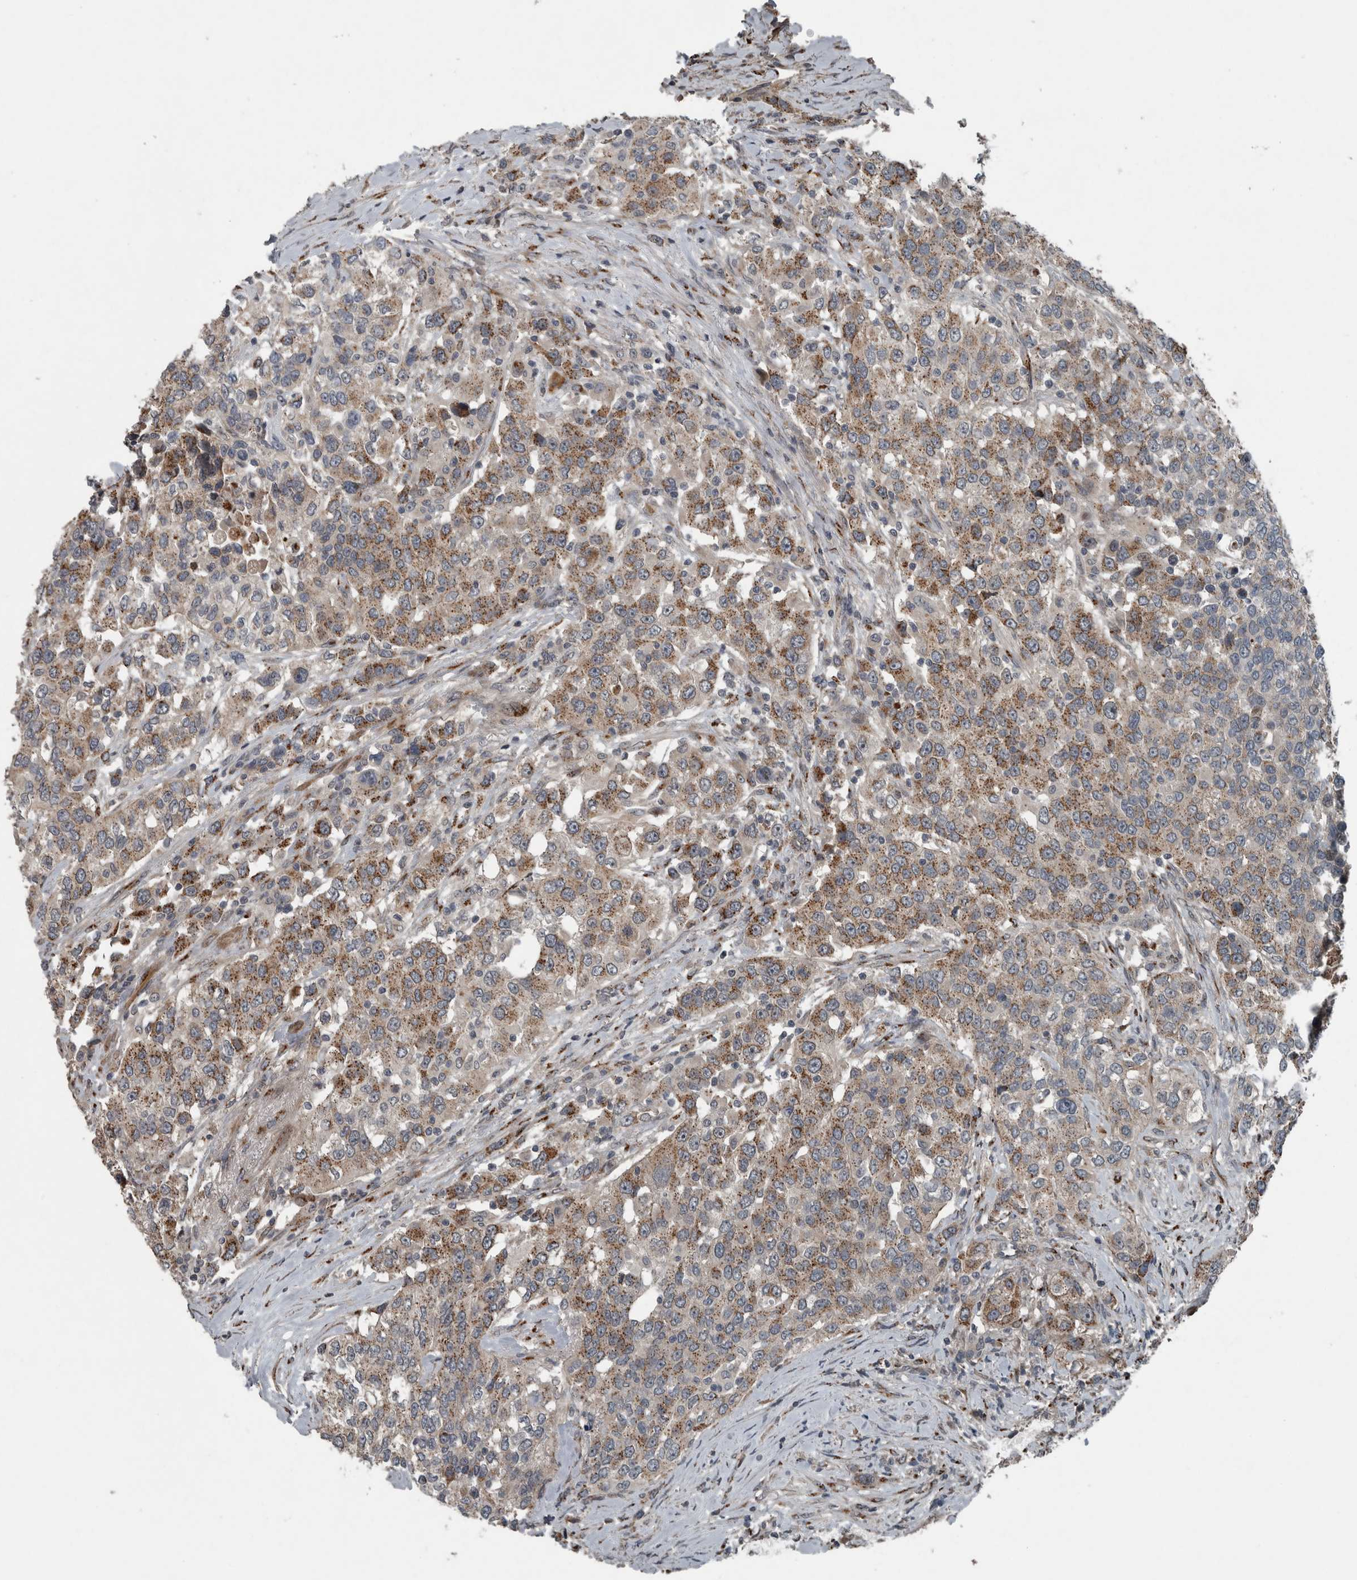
{"staining": {"intensity": "moderate", "quantity": ">75%", "location": "cytoplasmic/membranous"}, "tissue": "urothelial cancer", "cell_type": "Tumor cells", "image_type": "cancer", "snomed": [{"axis": "morphology", "description": "Urothelial carcinoma, High grade"}, {"axis": "topography", "description": "Urinary bladder"}], "caption": "Brown immunohistochemical staining in human urothelial cancer shows moderate cytoplasmic/membranous staining in about >75% of tumor cells. The staining was performed using DAB (3,3'-diaminobenzidine) to visualize the protein expression in brown, while the nuclei were stained in blue with hematoxylin (Magnification: 20x).", "gene": "ZNF345", "patient": {"sex": "female", "age": 80}}